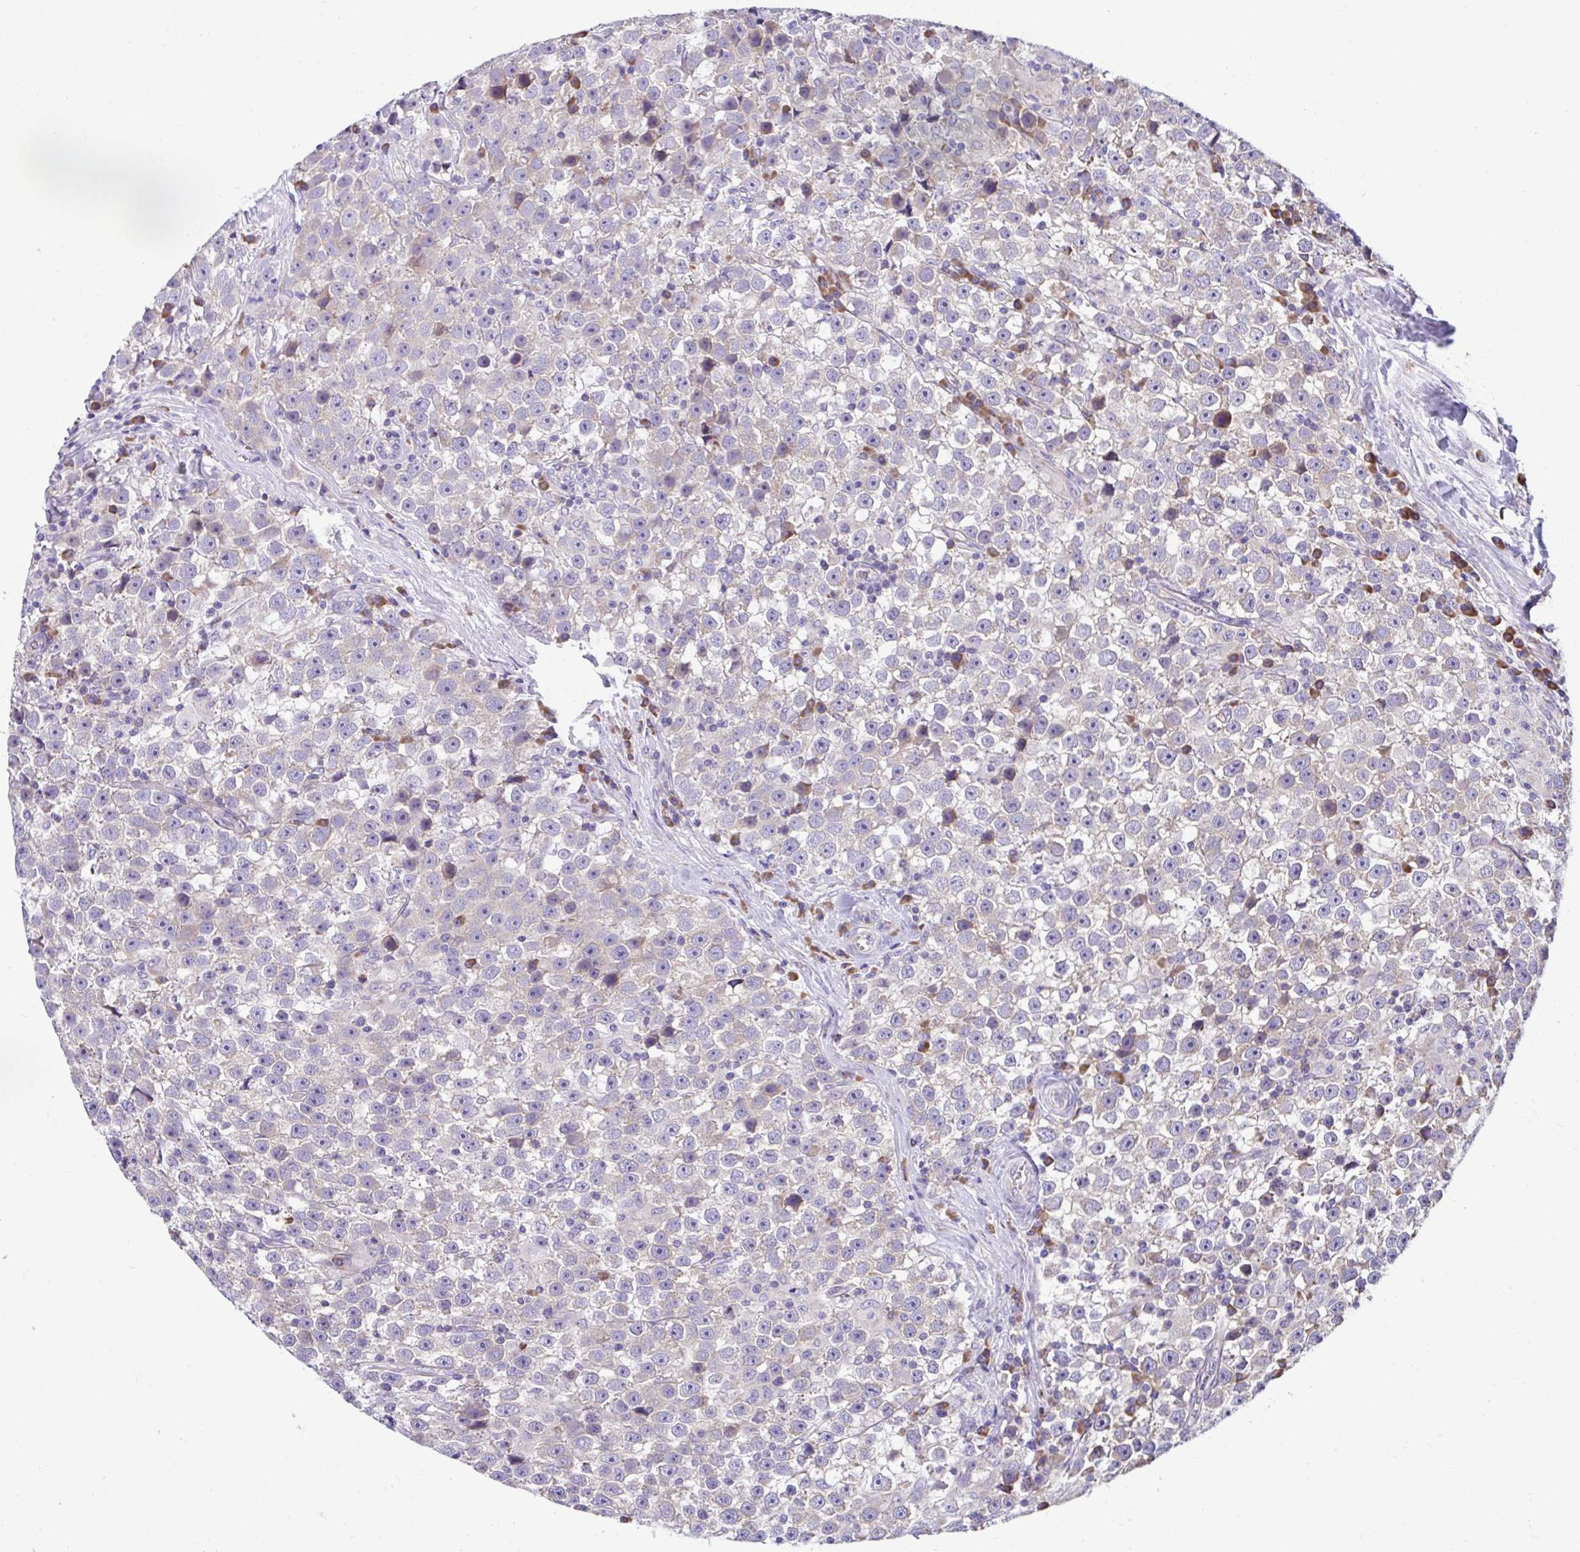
{"staining": {"intensity": "negative", "quantity": "none", "location": "none"}, "tissue": "testis cancer", "cell_type": "Tumor cells", "image_type": "cancer", "snomed": [{"axis": "morphology", "description": "Seminoma, NOS"}, {"axis": "topography", "description": "Testis"}], "caption": "Tumor cells show no significant protein staining in testis seminoma.", "gene": "RPL7", "patient": {"sex": "male", "age": 31}}